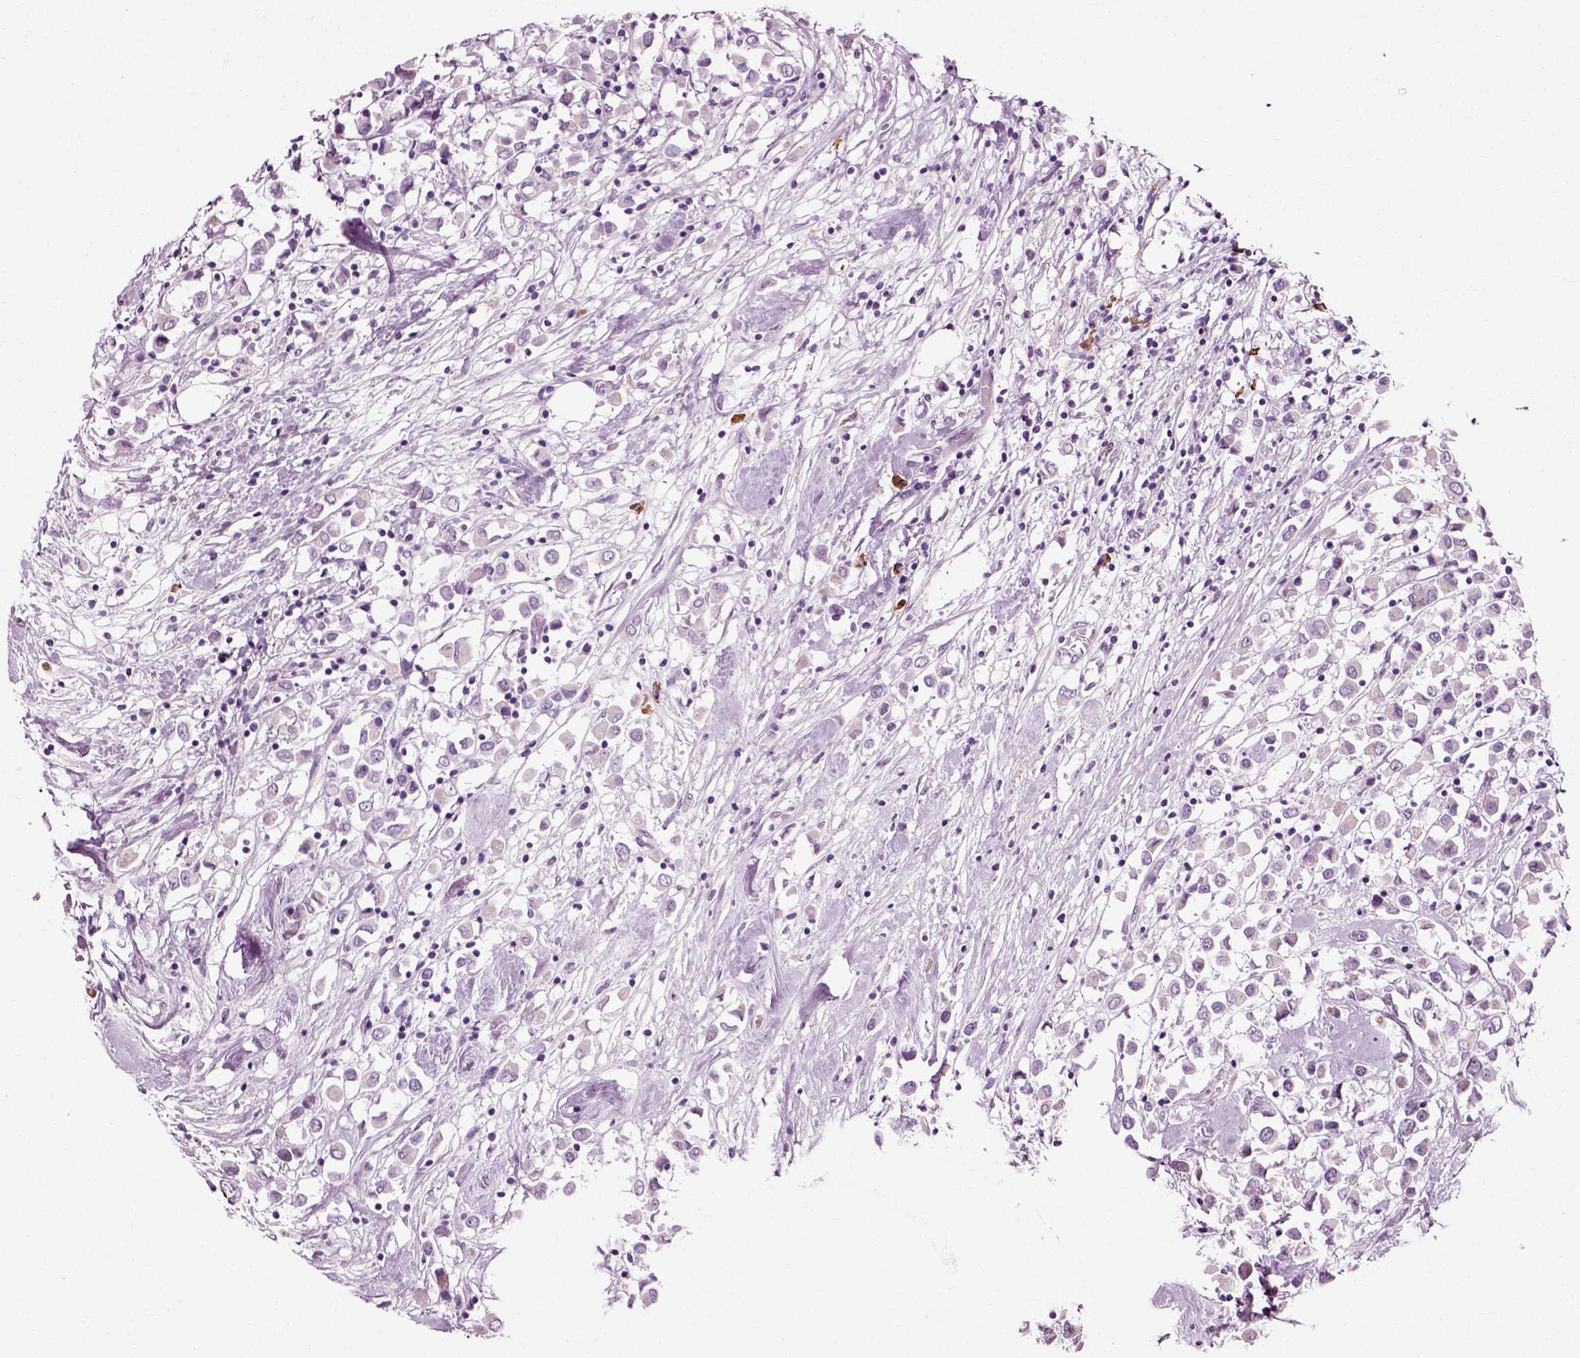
{"staining": {"intensity": "weak", "quantity": "<25%", "location": "cytoplasmic/membranous"}, "tissue": "breast cancer", "cell_type": "Tumor cells", "image_type": "cancer", "snomed": [{"axis": "morphology", "description": "Duct carcinoma"}, {"axis": "topography", "description": "Breast"}], "caption": "IHC image of intraductal carcinoma (breast) stained for a protein (brown), which demonstrates no expression in tumor cells.", "gene": "SLC26A8", "patient": {"sex": "female", "age": 61}}